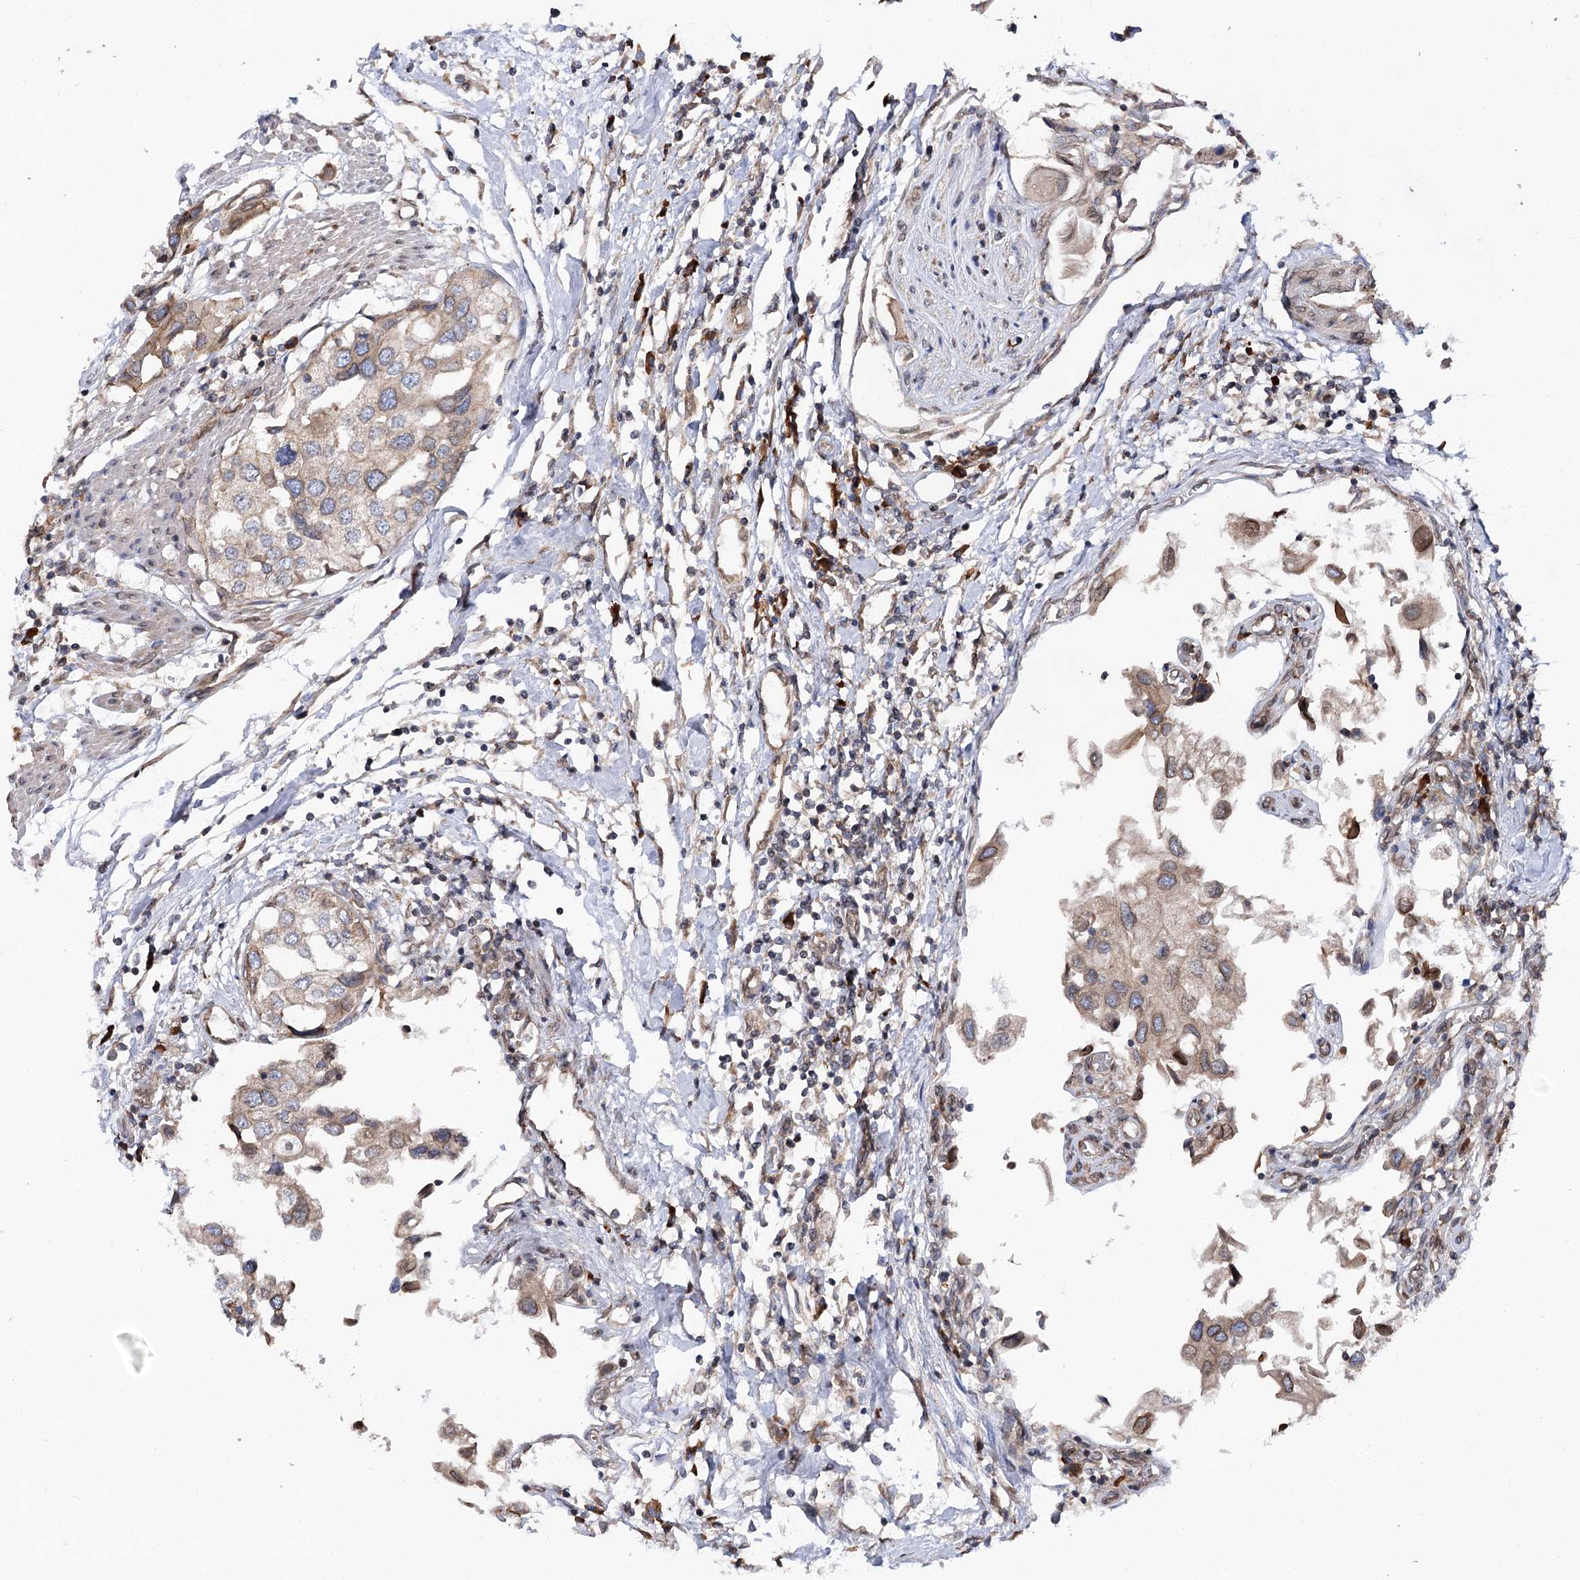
{"staining": {"intensity": "moderate", "quantity": "<25%", "location": "cytoplasmic/membranous"}, "tissue": "urothelial cancer", "cell_type": "Tumor cells", "image_type": "cancer", "snomed": [{"axis": "morphology", "description": "Urothelial carcinoma, High grade"}, {"axis": "topography", "description": "Urinary bladder"}], "caption": "A brown stain shows moderate cytoplasmic/membranous expression of a protein in human urothelial cancer tumor cells.", "gene": "FGFR1OP2", "patient": {"sex": "male", "age": 64}}